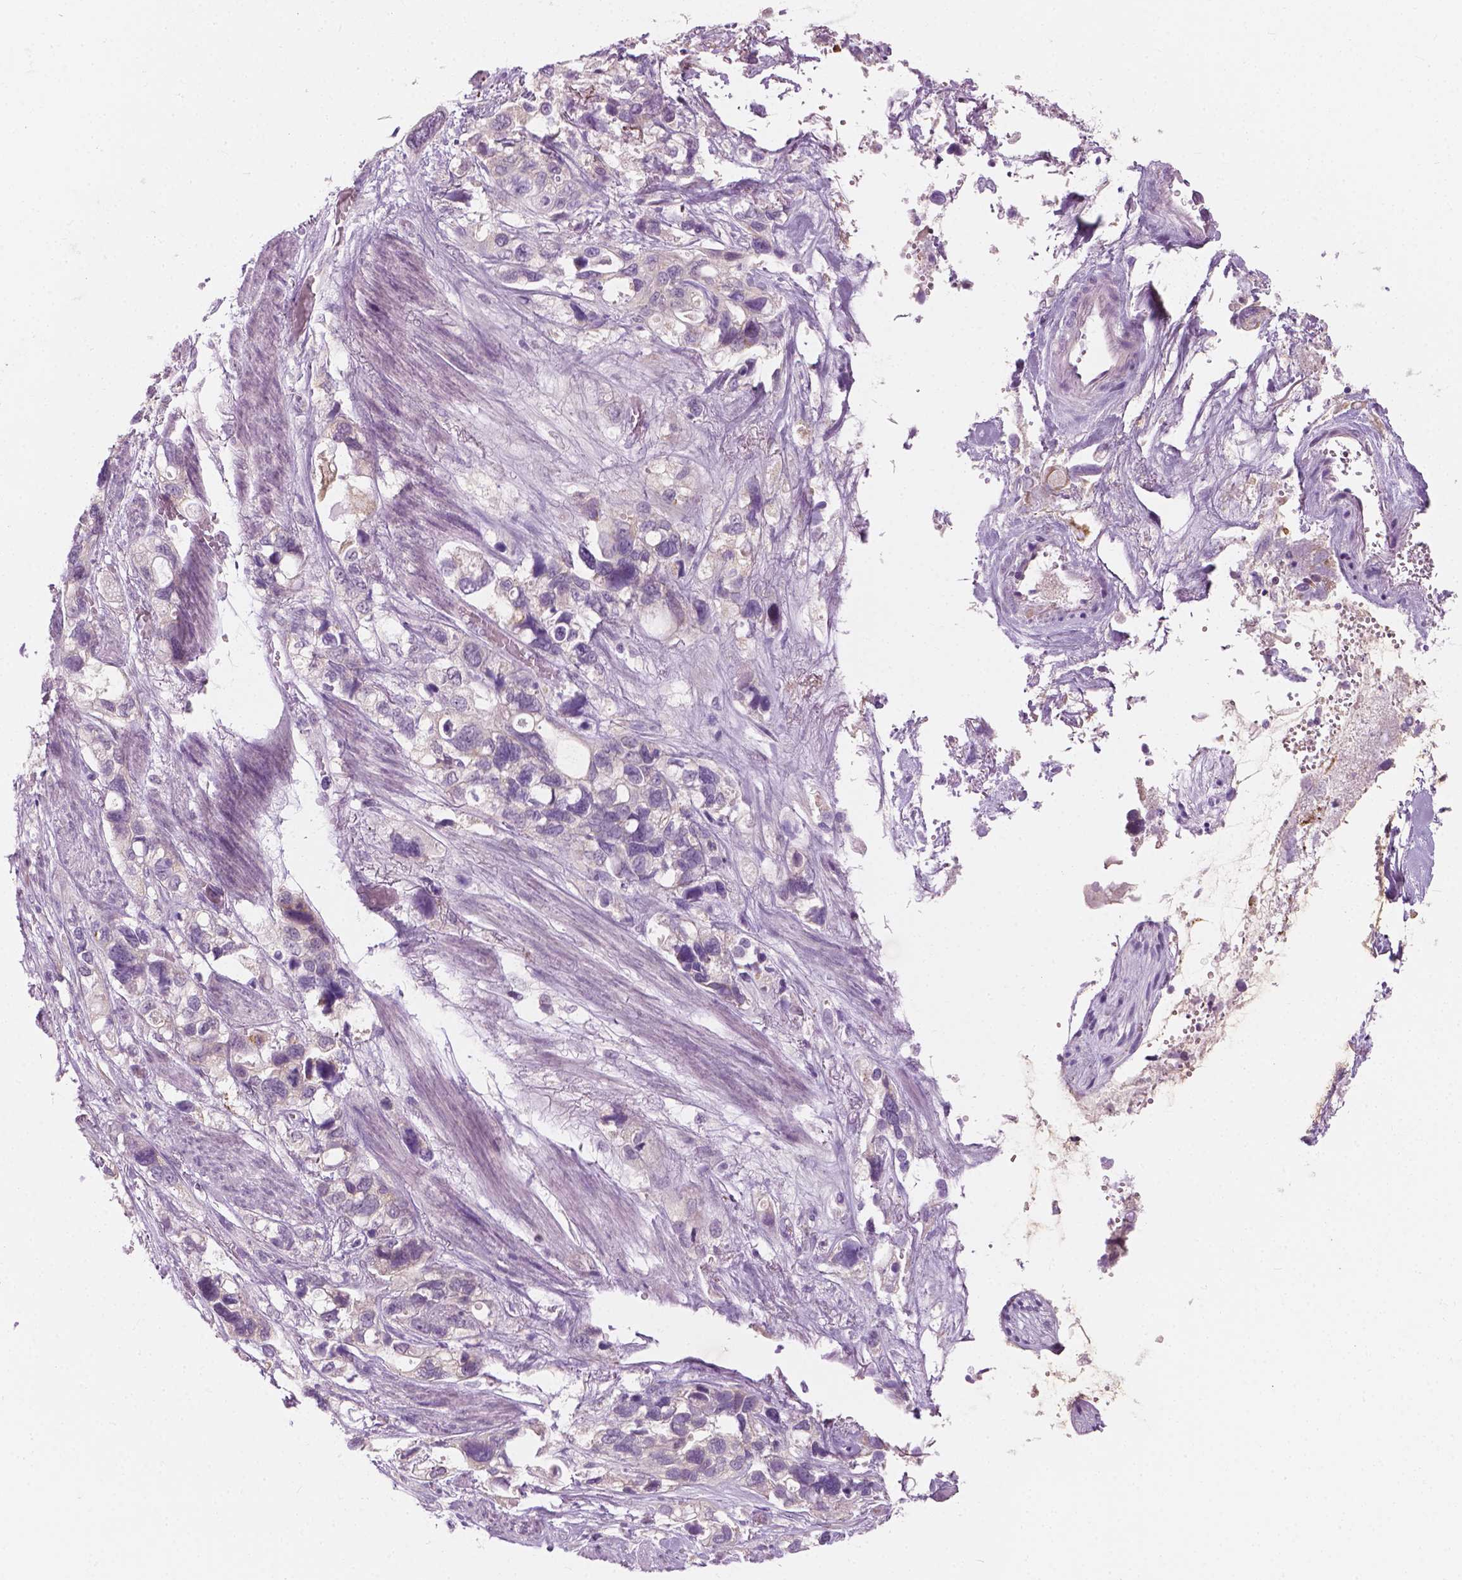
{"staining": {"intensity": "negative", "quantity": "none", "location": "none"}, "tissue": "stomach cancer", "cell_type": "Tumor cells", "image_type": "cancer", "snomed": [{"axis": "morphology", "description": "Adenocarcinoma, NOS"}, {"axis": "topography", "description": "Stomach, upper"}], "caption": "Immunohistochemistry (IHC) micrograph of neoplastic tissue: human stomach cancer stained with DAB (3,3'-diaminobenzidine) demonstrates no significant protein expression in tumor cells. (DAB (3,3'-diaminobenzidine) immunohistochemistry (IHC) with hematoxylin counter stain).", "gene": "CFAP126", "patient": {"sex": "female", "age": 81}}